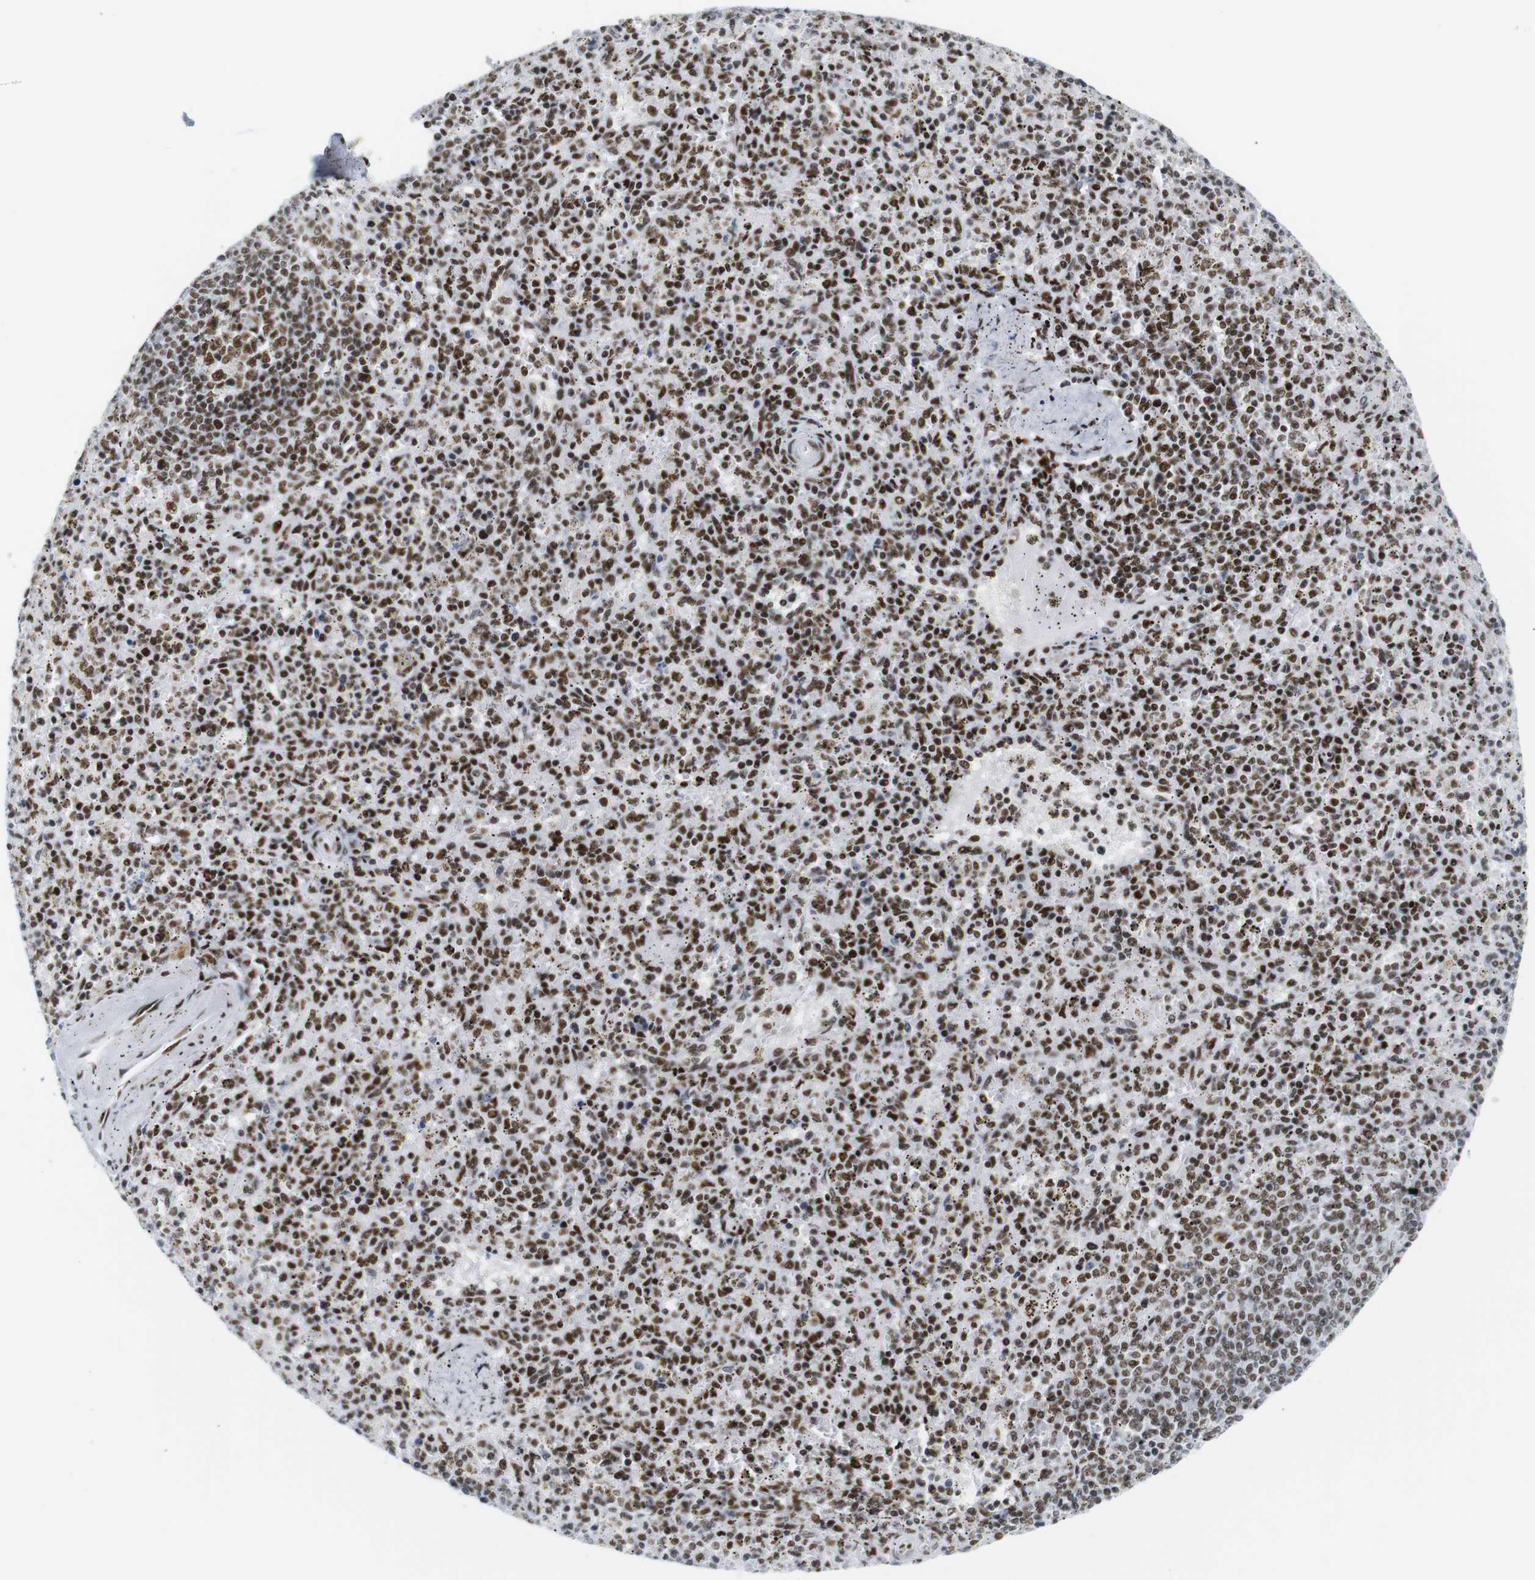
{"staining": {"intensity": "strong", "quantity": ">75%", "location": "nuclear"}, "tissue": "spleen", "cell_type": "Cells in red pulp", "image_type": "normal", "snomed": [{"axis": "morphology", "description": "Normal tissue, NOS"}, {"axis": "topography", "description": "Spleen"}], "caption": "Protein analysis of normal spleen reveals strong nuclear positivity in about >75% of cells in red pulp.", "gene": "TRA2B", "patient": {"sex": "male", "age": 72}}